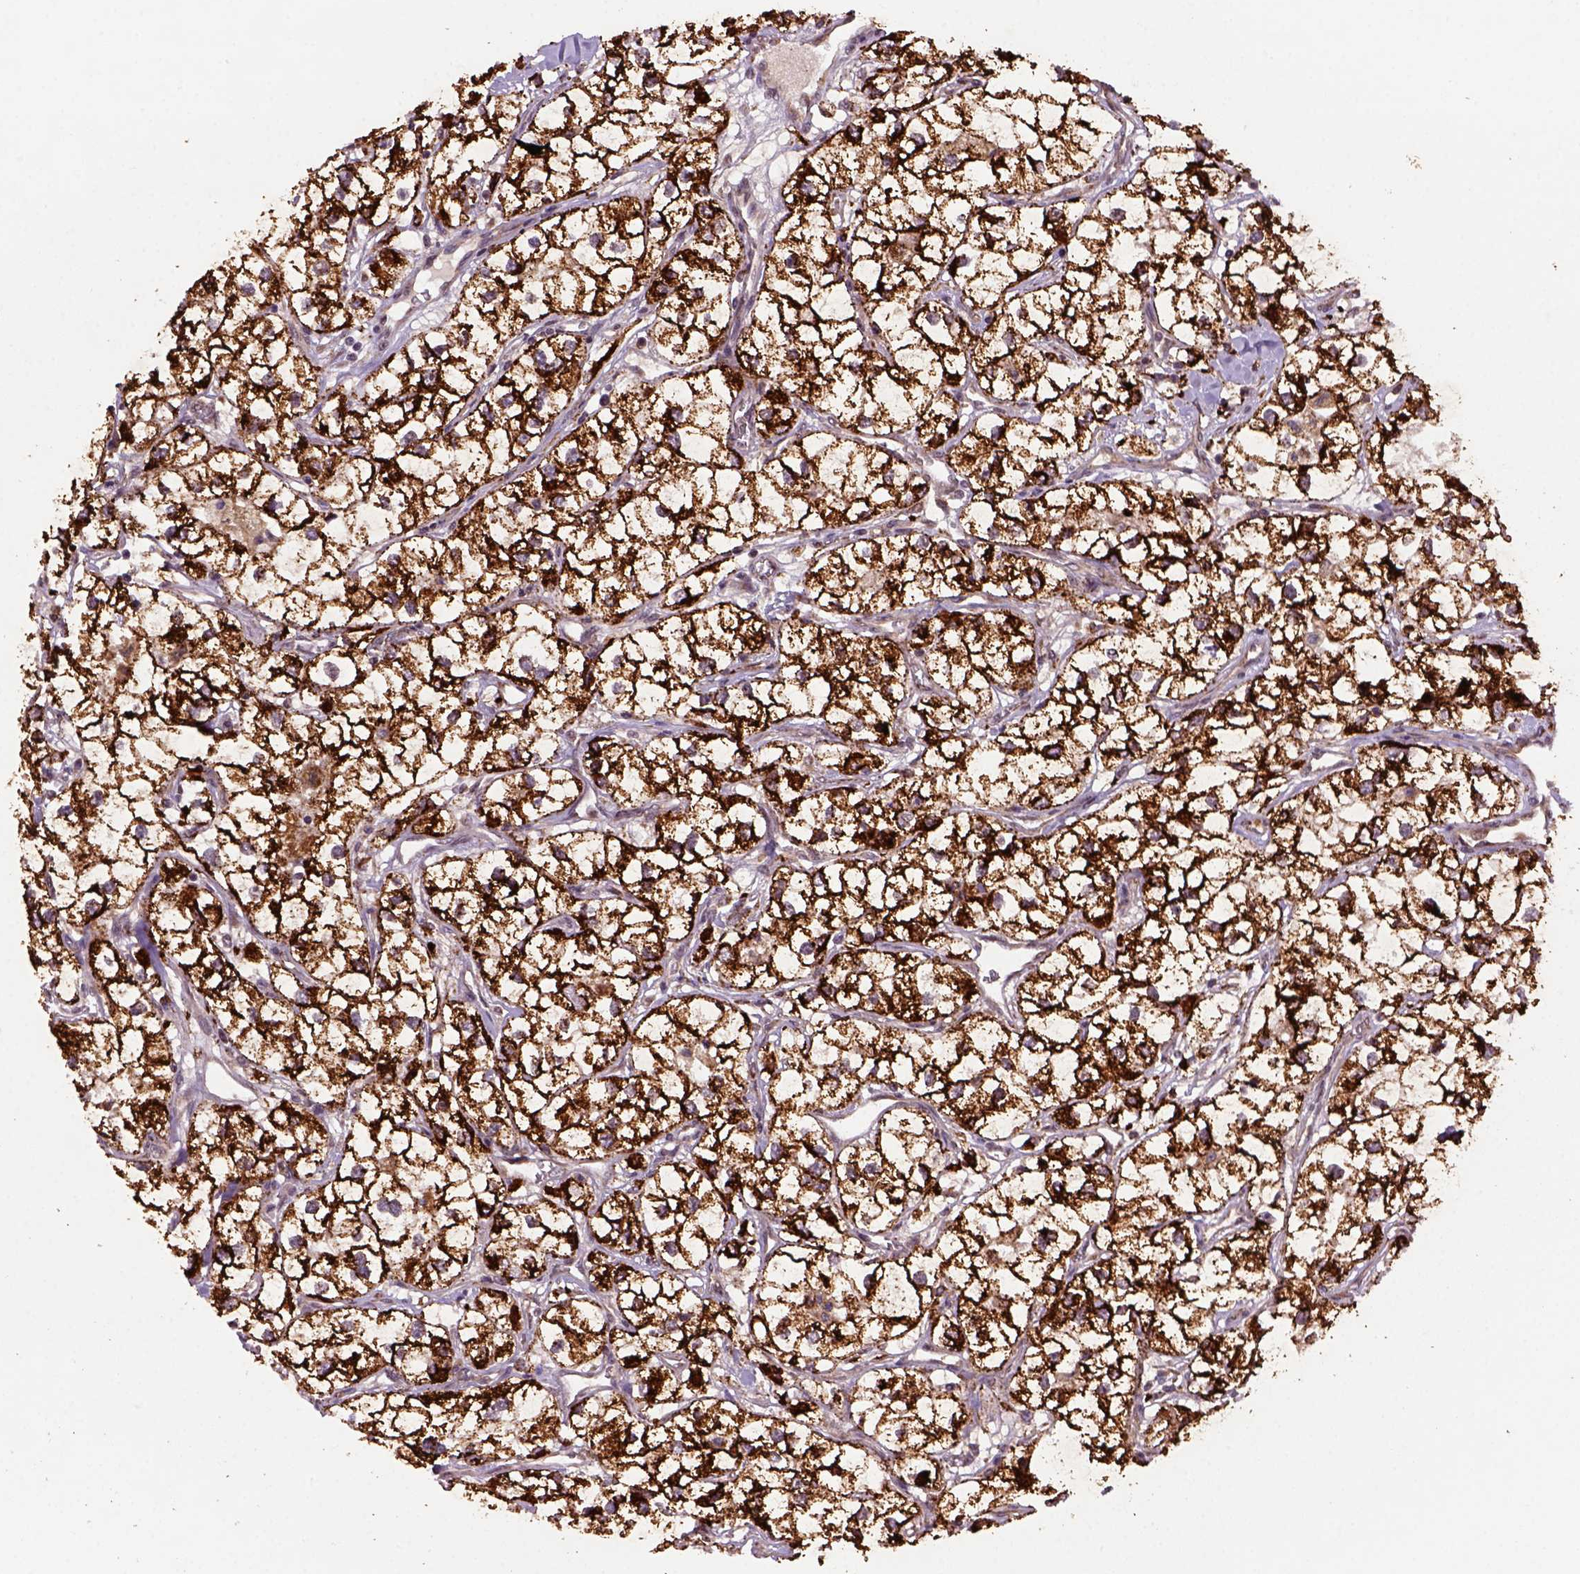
{"staining": {"intensity": "strong", "quantity": ">75%", "location": "cytoplasmic/membranous"}, "tissue": "renal cancer", "cell_type": "Tumor cells", "image_type": "cancer", "snomed": [{"axis": "morphology", "description": "Adenocarcinoma, NOS"}, {"axis": "topography", "description": "Kidney"}], "caption": "This micrograph exhibits renal cancer (adenocarcinoma) stained with IHC to label a protein in brown. The cytoplasmic/membranous of tumor cells show strong positivity for the protein. Nuclei are counter-stained blue.", "gene": "FZD7", "patient": {"sex": "male", "age": 59}}